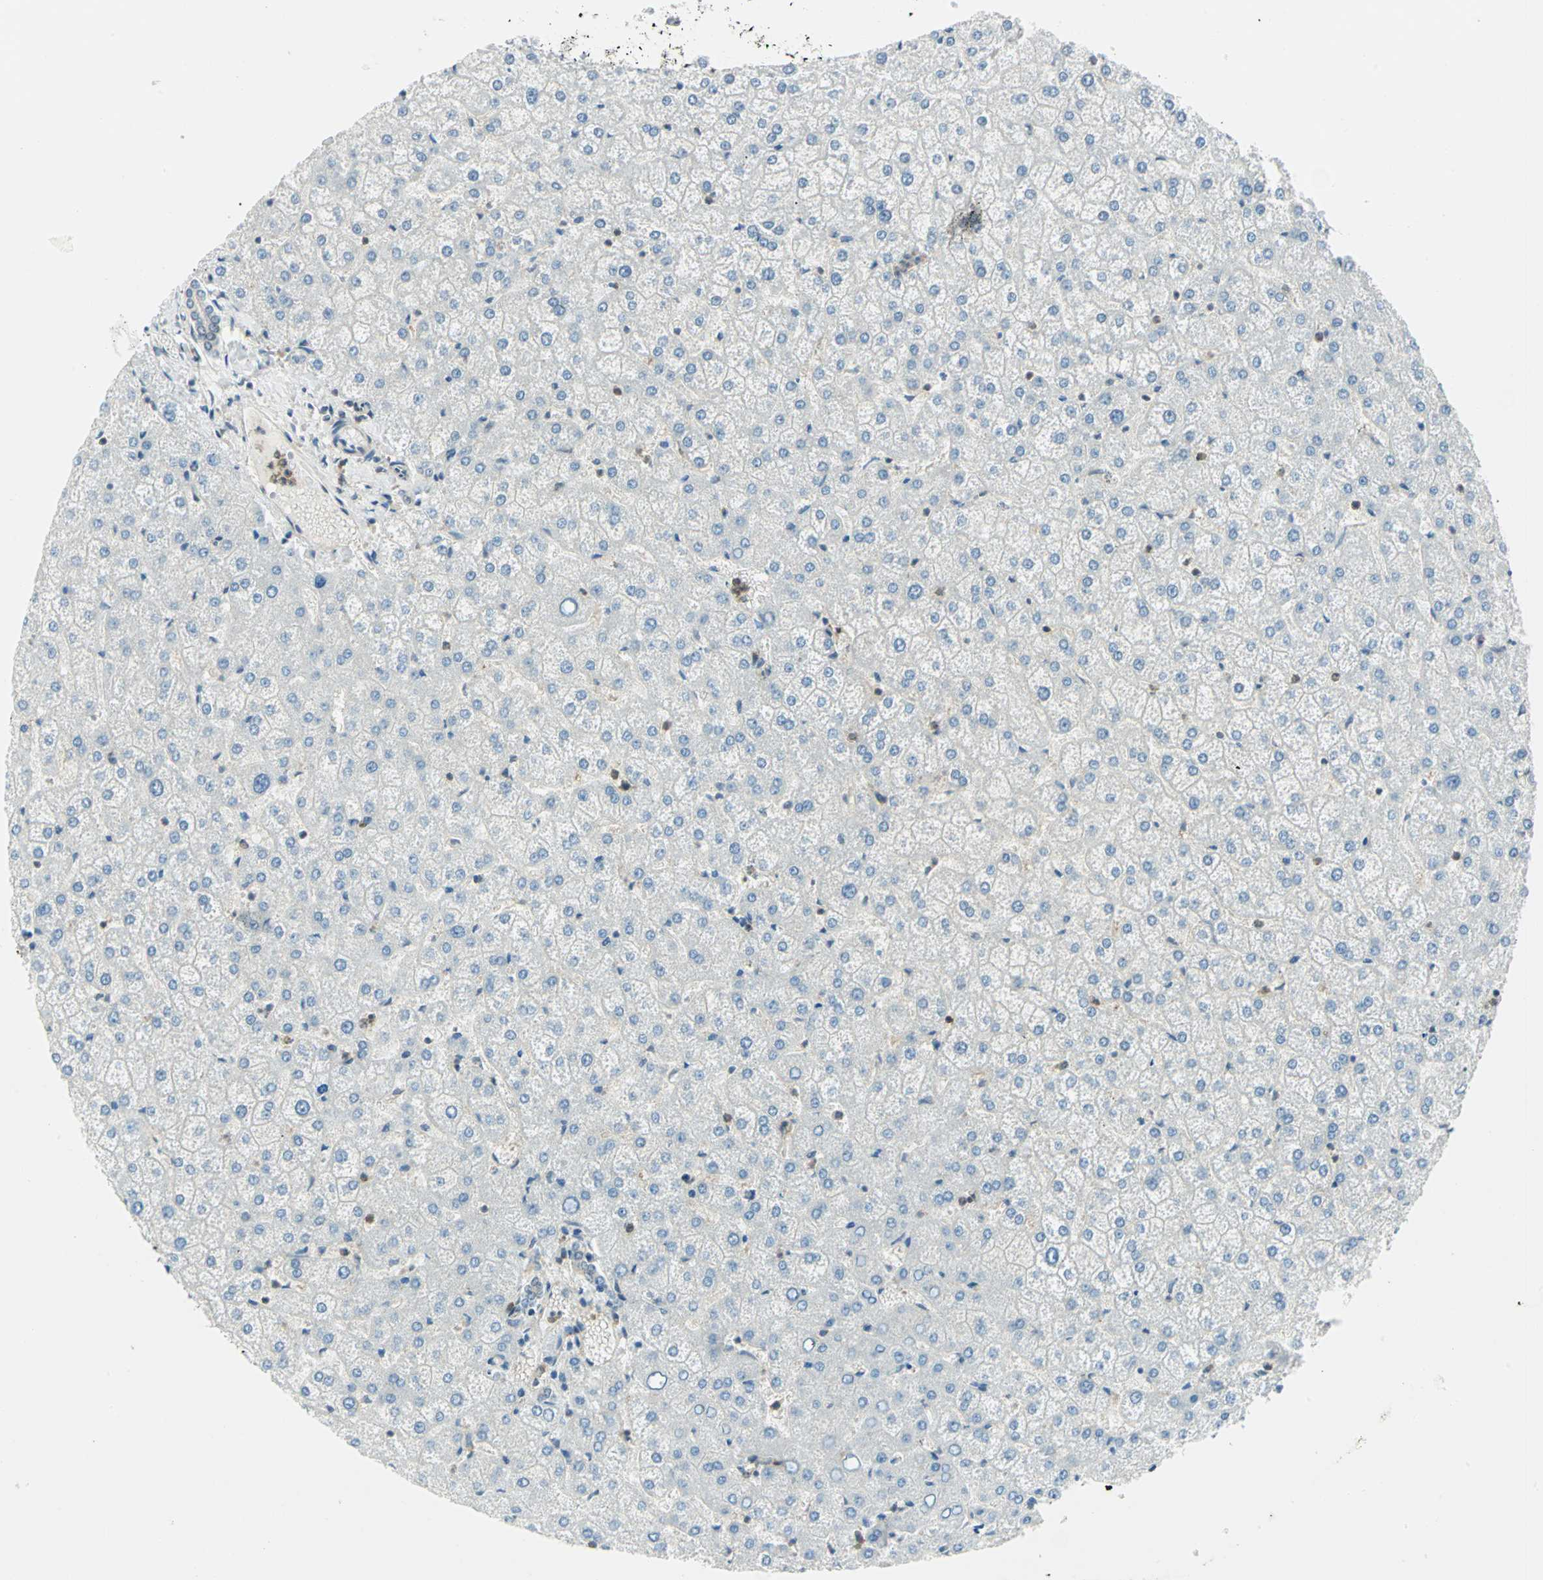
{"staining": {"intensity": "negative", "quantity": "none", "location": "none"}, "tissue": "liver", "cell_type": "Cholangiocytes", "image_type": "normal", "snomed": [{"axis": "morphology", "description": "Normal tissue, NOS"}, {"axis": "topography", "description": "Liver"}], "caption": "An immunohistochemistry (IHC) histopathology image of unremarkable liver is shown. There is no staining in cholangiocytes of liver. (Immunohistochemistry (ihc), brightfield microscopy, high magnification).", "gene": "ALDOA", "patient": {"sex": "female", "age": 32}}